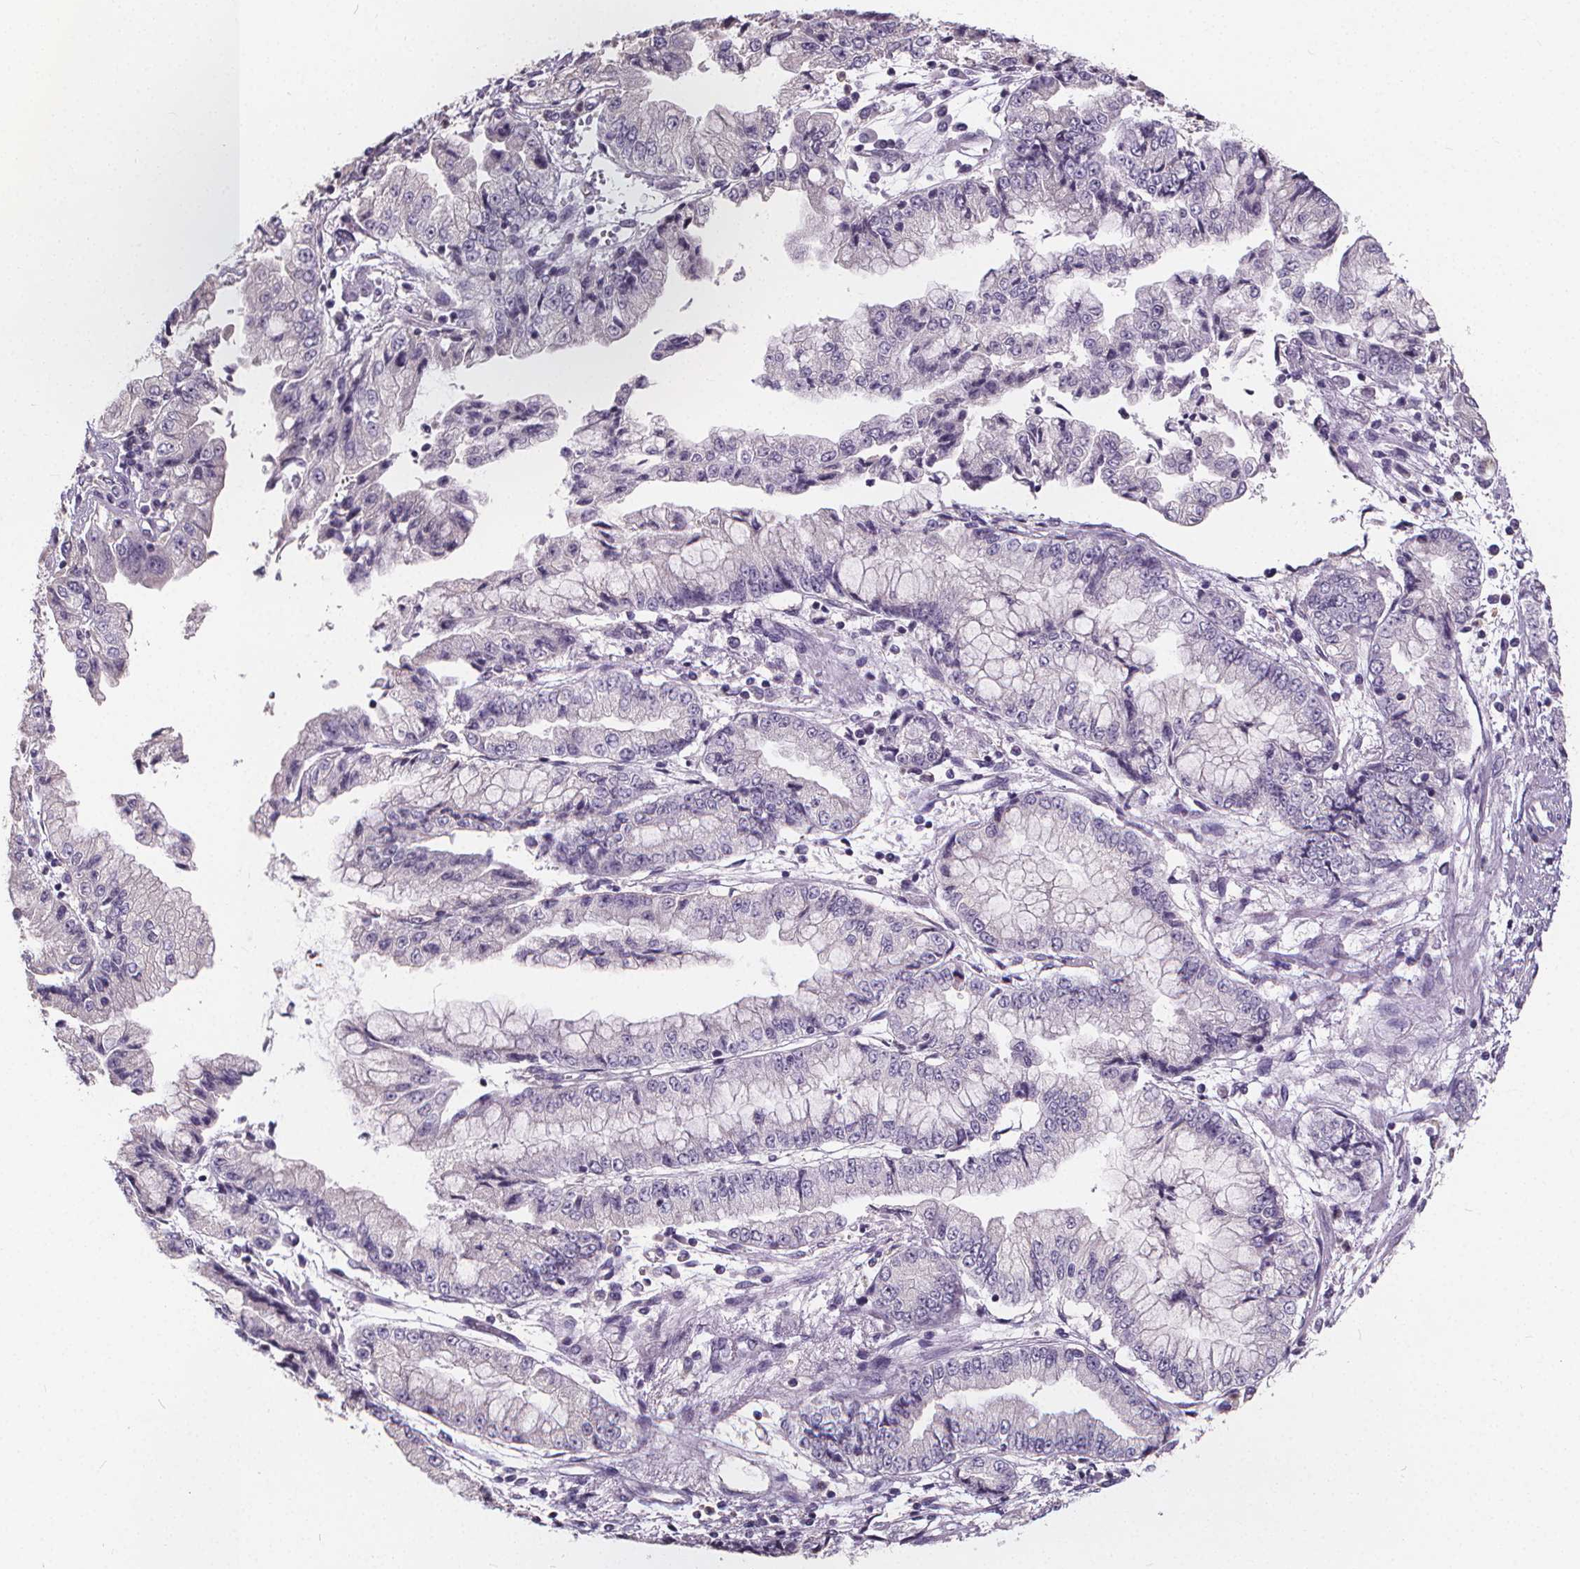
{"staining": {"intensity": "negative", "quantity": "none", "location": "none"}, "tissue": "stomach cancer", "cell_type": "Tumor cells", "image_type": "cancer", "snomed": [{"axis": "morphology", "description": "Adenocarcinoma, NOS"}, {"axis": "topography", "description": "Stomach, upper"}], "caption": "A high-resolution photomicrograph shows IHC staining of stomach adenocarcinoma, which demonstrates no significant expression in tumor cells.", "gene": "ATP6V1D", "patient": {"sex": "female", "age": 74}}